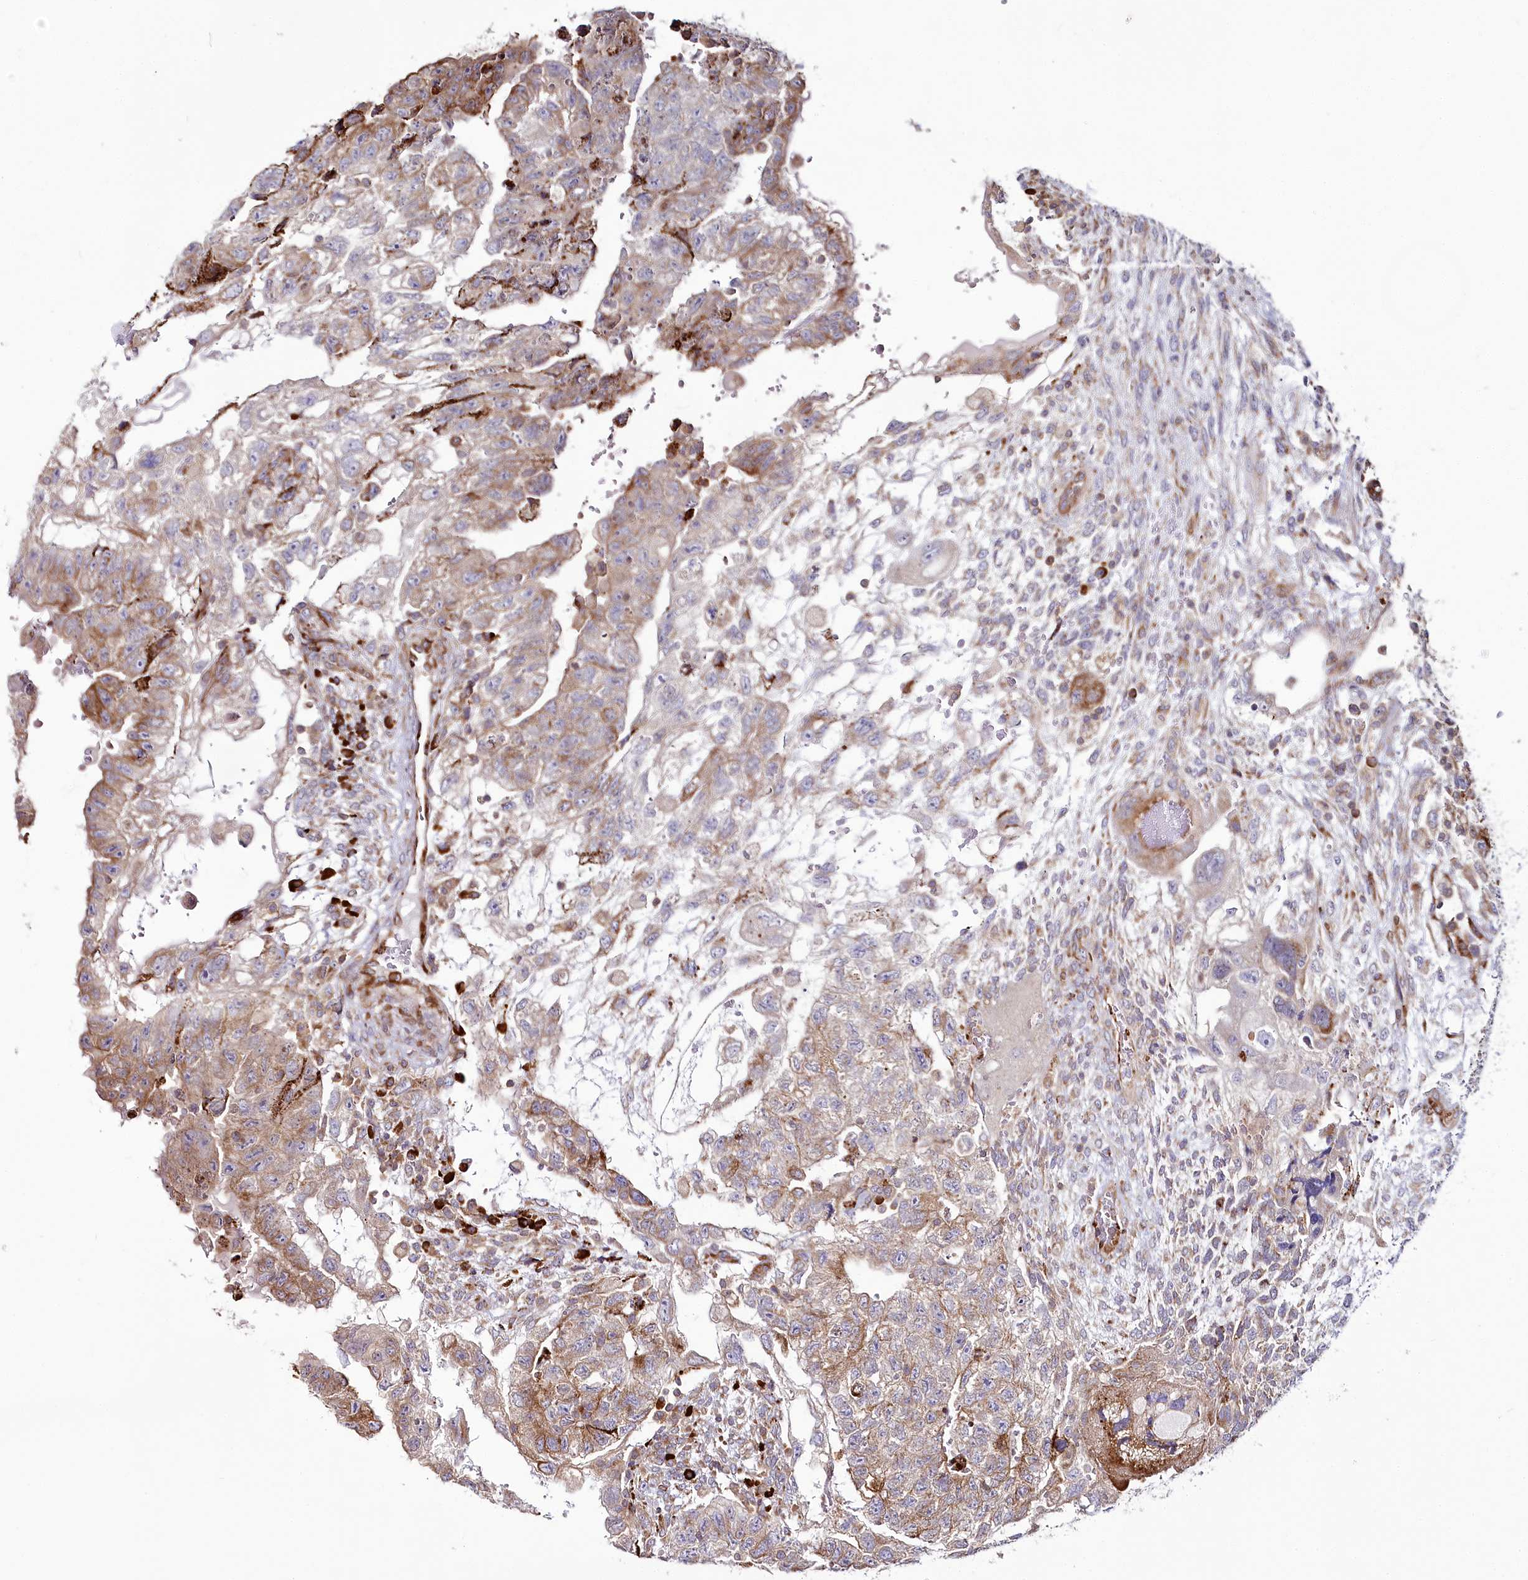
{"staining": {"intensity": "moderate", "quantity": "25%-75%", "location": "cytoplasmic/membranous"}, "tissue": "testis cancer", "cell_type": "Tumor cells", "image_type": "cancer", "snomed": [{"axis": "morphology", "description": "Carcinoma, Embryonal, NOS"}, {"axis": "topography", "description": "Testis"}], "caption": "IHC of testis cancer (embryonal carcinoma) exhibits medium levels of moderate cytoplasmic/membranous expression in approximately 25%-75% of tumor cells.", "gene": "POGLUT1", "patient": {"sex": "male", "age": 36}}